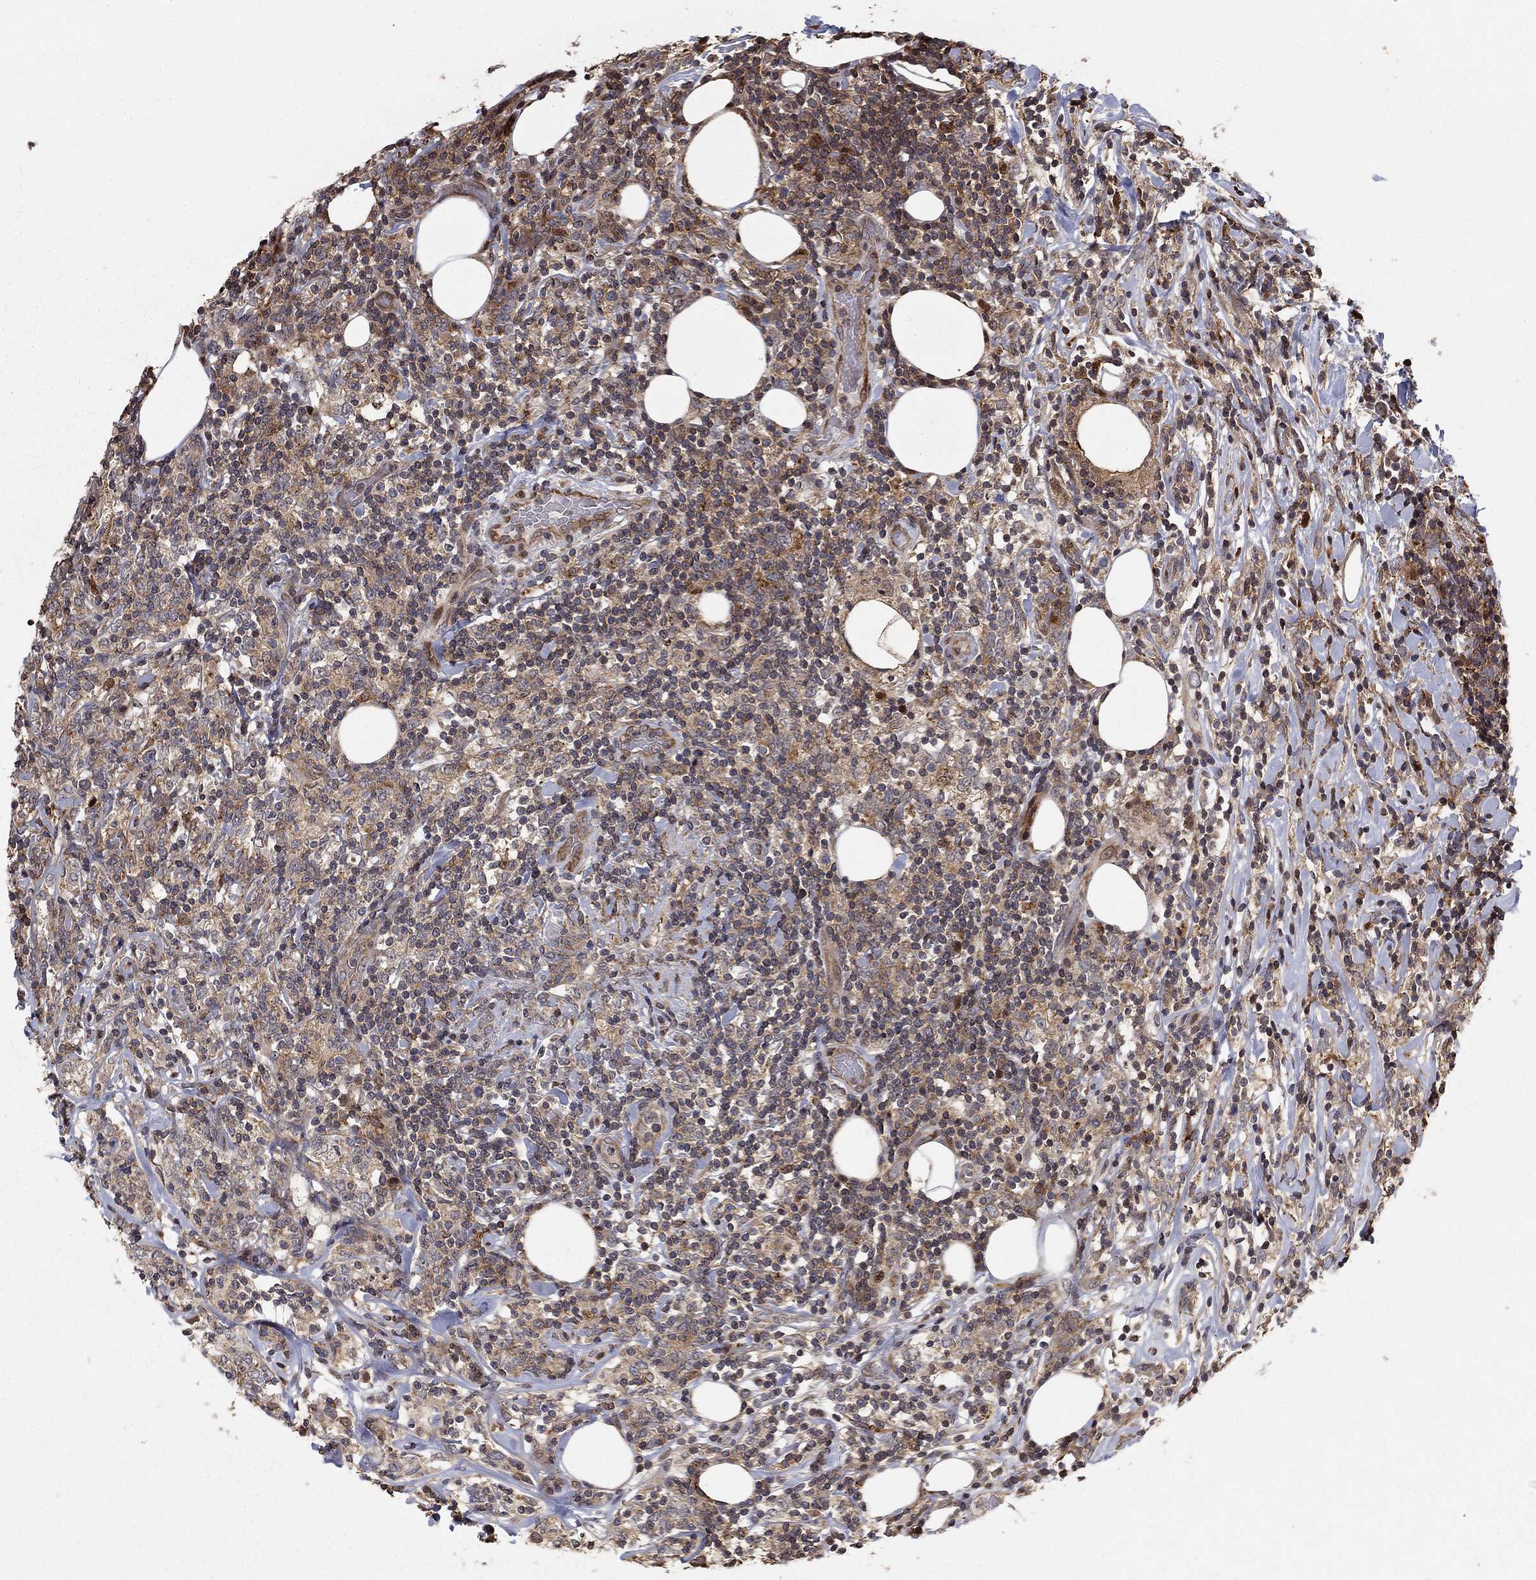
{"staining": {"intensity": "weak", "quantity": ">75%", "location": "cytoplasmic/membranous"}, "tissue": "lymphoma", "cell_type": "Tumor cells", "image_type": "cancer", "snomed": [{"axis": "morphology", "description": "Malignant lymphoma, non-Hodgkin's type, High grade"}, {"axis": "topography", "description": "Lymph node"}], "caption": "A brown stain shows weak cytoplasmic/membranous expression of a protein in human lymphoma tumor cells.", "gene": "LPCAT4", "patient": {"sex": "female", "age": 84}}